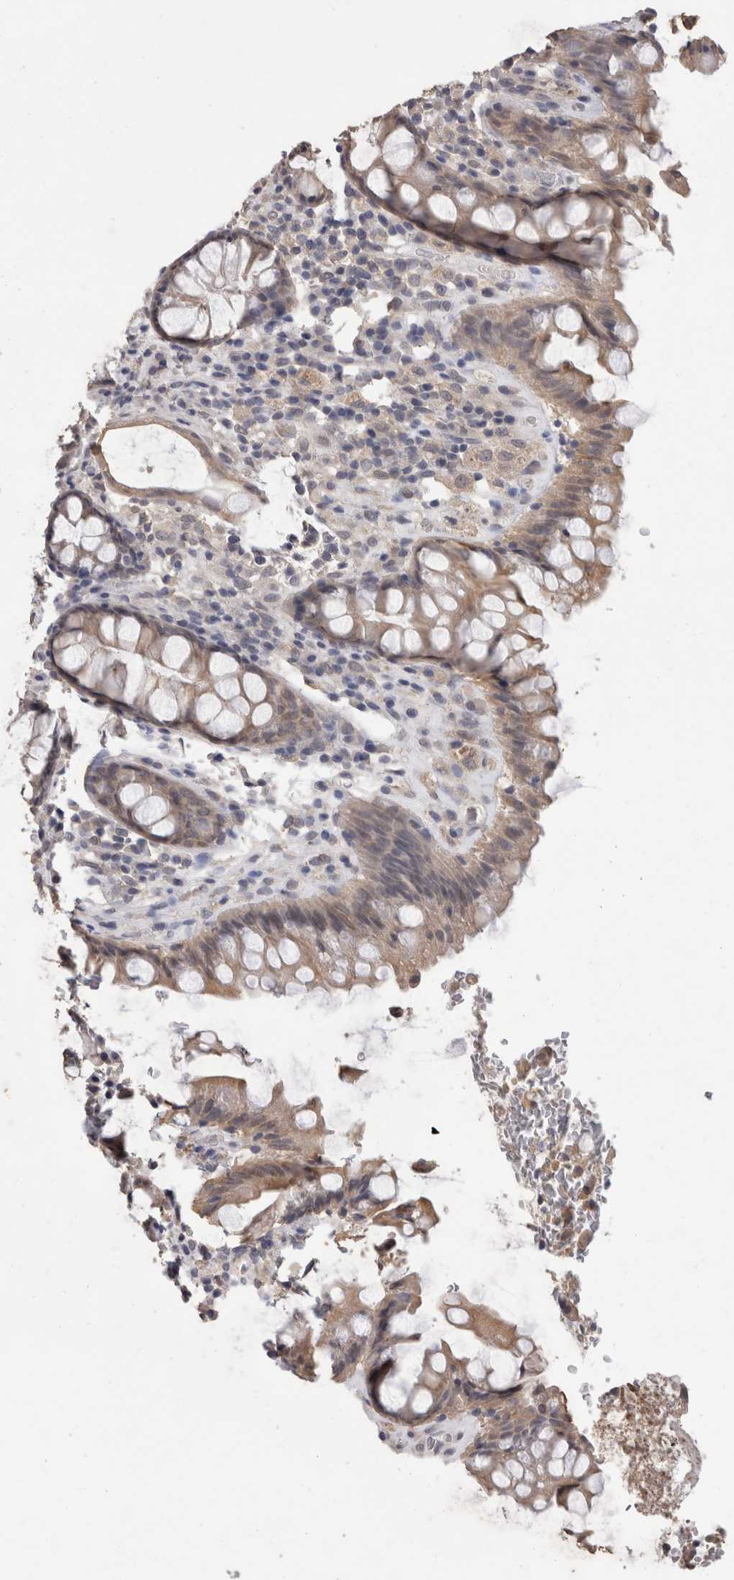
{"staining": {"intensity": "moderate", "quantity": ">75%", "location": "cytoplasmic/membranous"}, "tissue": "rectum", "cell_type": "Glandular cells", "image_type": "normal", "snomed": [{"axis": "morphology", "description": "Normal tissue, NOS"}, {"axis": "topography", "description": "Rectum"}], "caption": "Rectum stained for a protein demonstrates moderate cytoplasmic/membranous positivity in glandular cells. Immunohistochemistry (ihc) stains the protein of interest in brown and the nuclei are stained blue.", "gene": "FHOD3", "patient": {"sex": "male", "age": 64}}